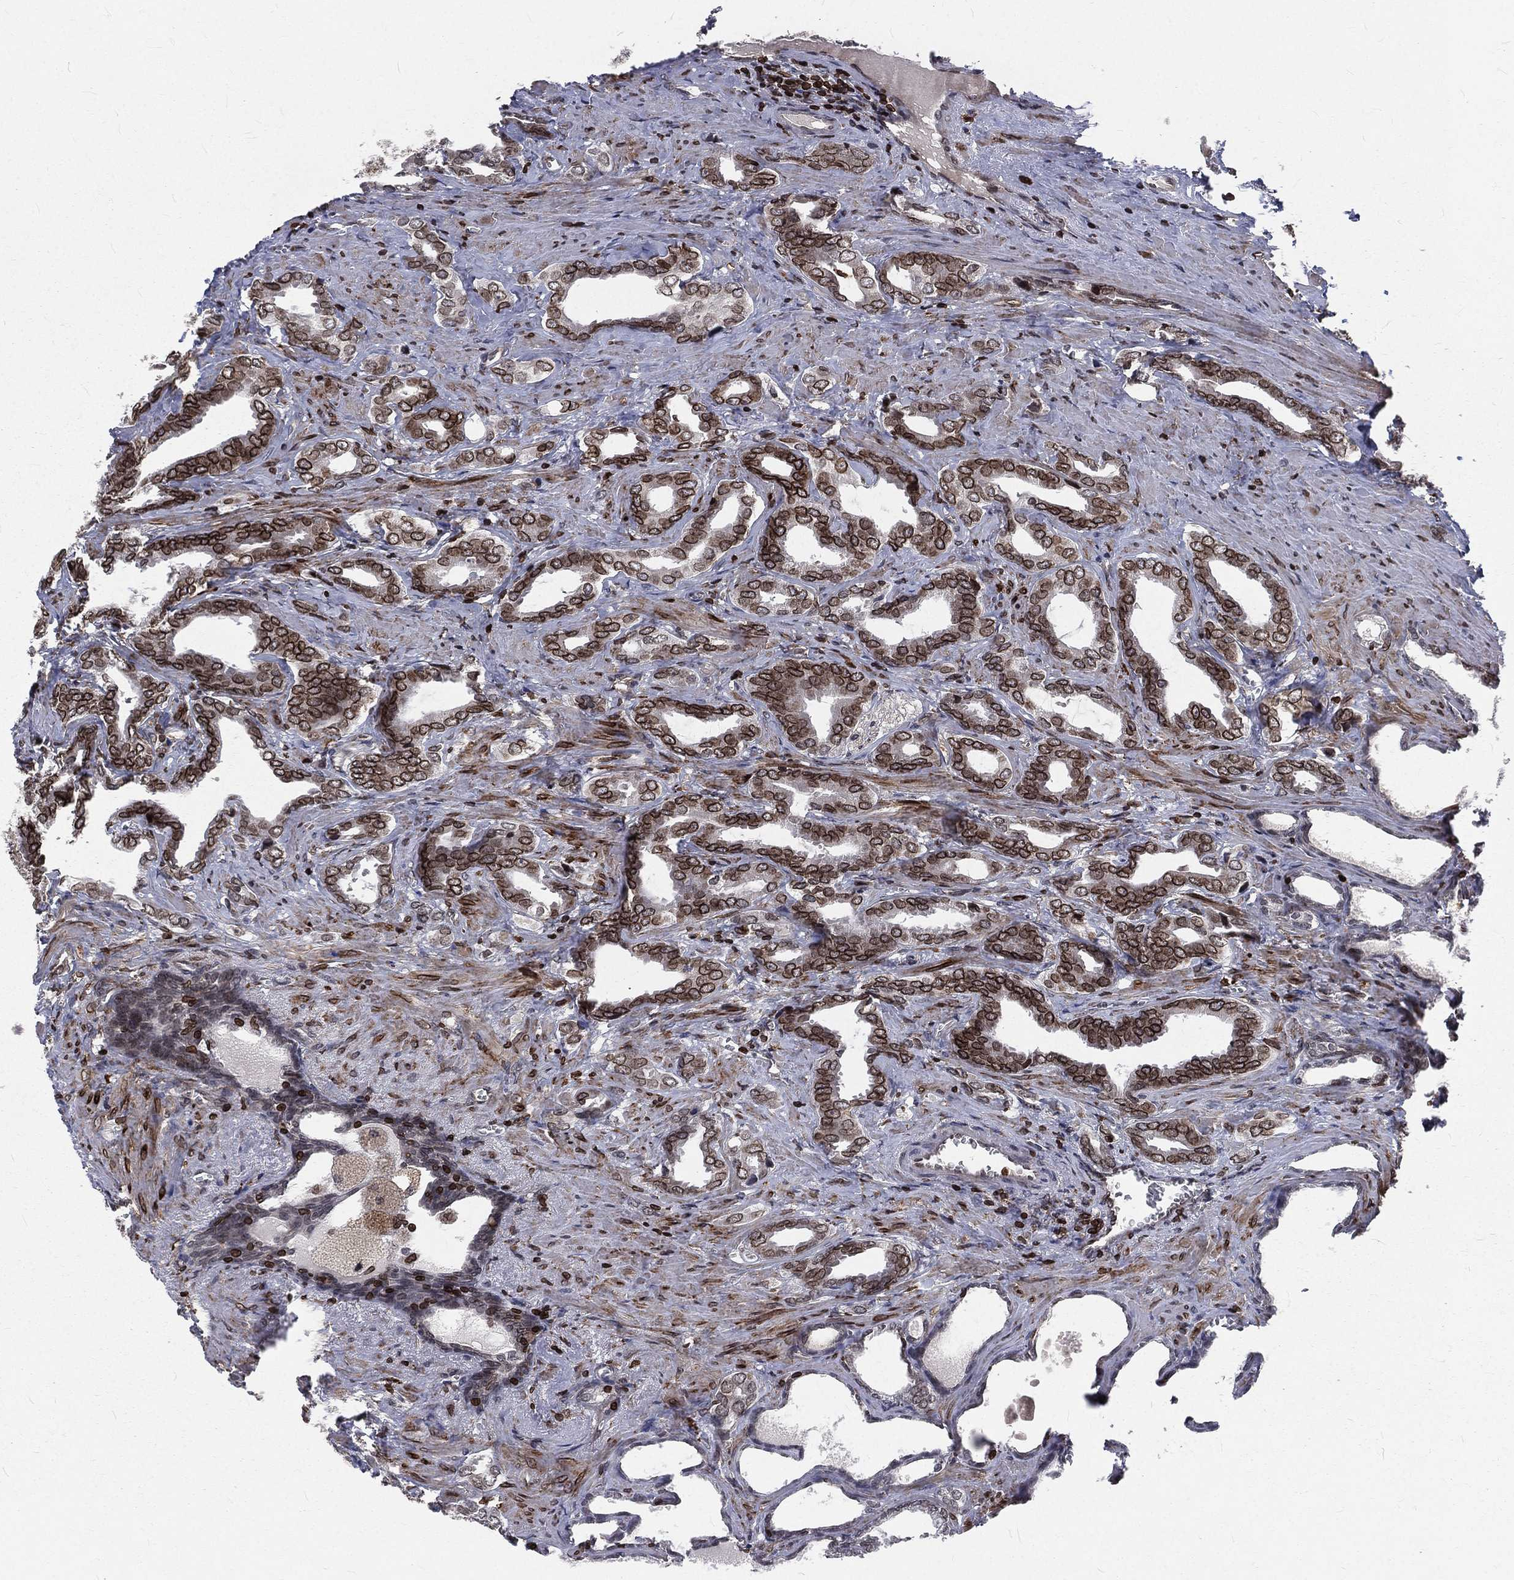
{"staining": {"intensity": "strong", "quantity": "25%-75%", "location": "cytoplasmic/membranous,nuclear"}, "tissue": "prostate cancer", "cell_type": "Tumor cells", "image_type": "cancer", "snomed": [{"axis": "morphology", "description": "Adenocarcinoma, NOS"}, {"axis": "topography", "description": "Prostate"}], "caption": "IHC image of neoplastic tissue: human adenocarcinoma (prostate) stained using immunohistochemistry (IHC) exhibits high levels of strong protein expression localized specifically in the cytoplasmic/membranous and nuclear of tumor cells, appearing as a cytoplasmic/membranous and nuclear brown color.", "gene": "LBR", "patient": {"sex": "male", "age": 66}}